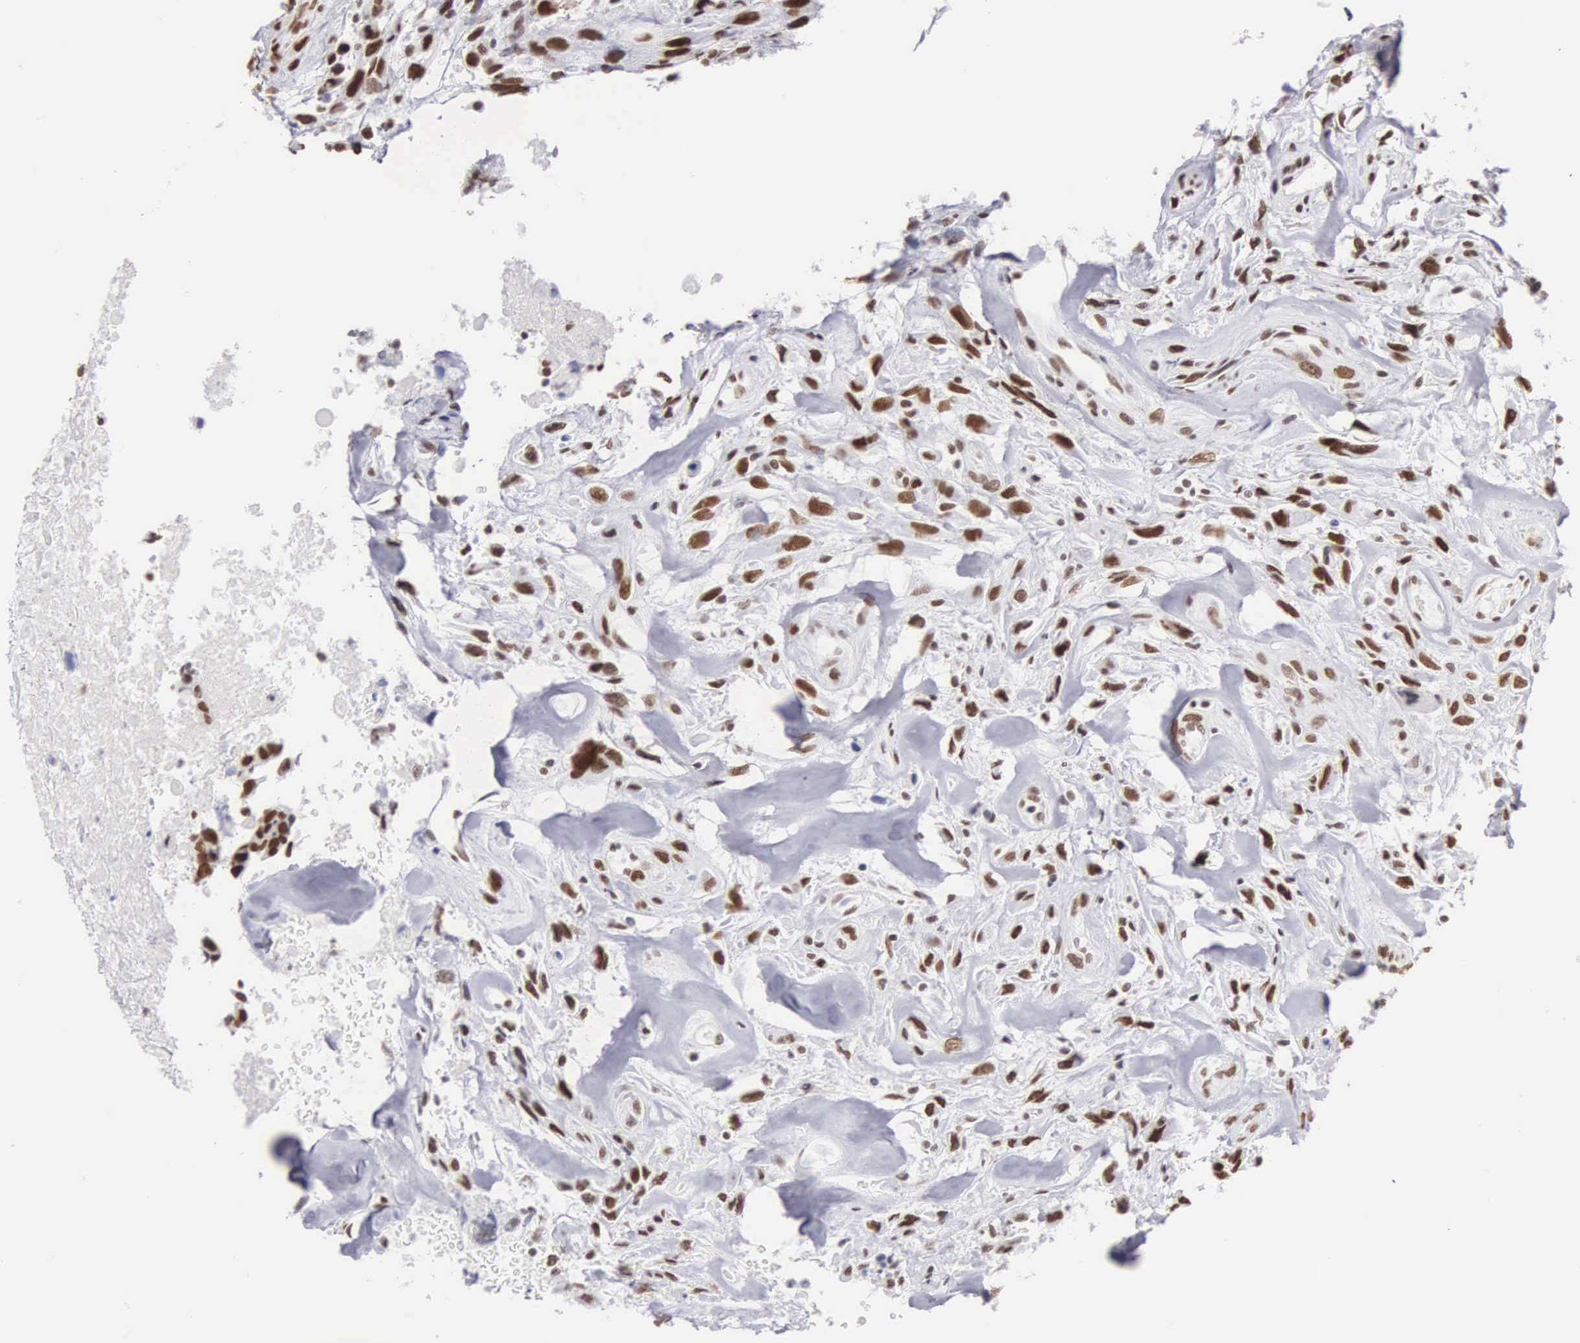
{"staining": {"intensity": "strong", "quantity": ">75%", "location": "nuclear"}, "tissue": "breast cancer", "cell_type": "Tumor cells", "image_type": "cancer", "snomed": [{"axis": "morphology", "description": "Neoplasm, malignant, NOS"}, {"axis": "topography", "description": "Breast"}], "caption": "Tumor cells exhibit high levels of strong nuclear staining in approximately >75% of cells in breast cancer (malignant neoplasm). The staining was performed using DAB to visualize the protein expression in brown, while the nuclei were stained in blue with hematoxylin (Magnification: 20x).", "gene": "CSTF2", "patient": {"sex": "female", "age": 50}}